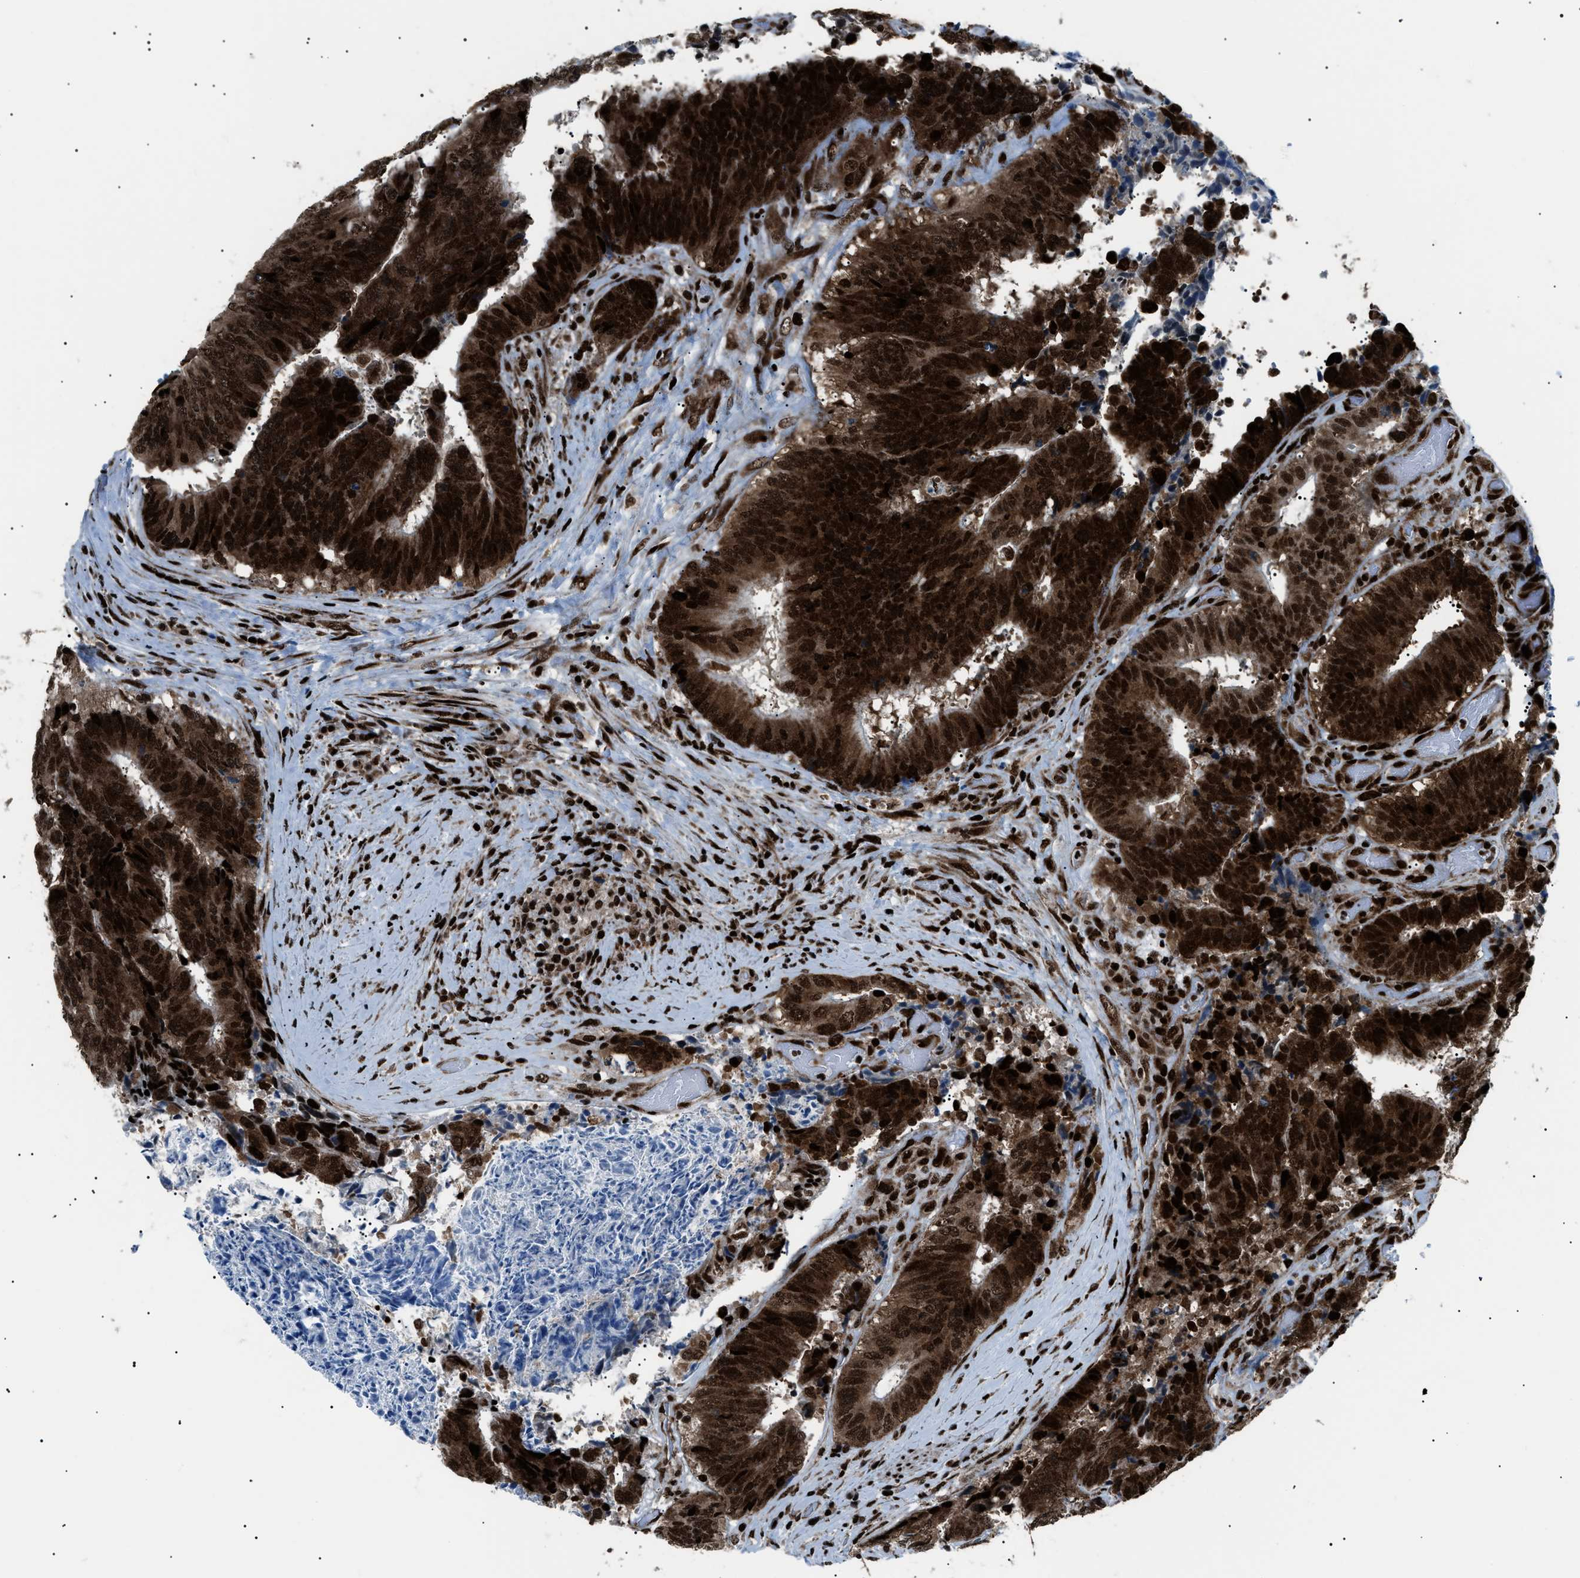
{"staining": {"intensity": "strong", "quantity": ">75%", "location": "cytoplasmic/membranous,nuclear"}, "tissue": "colorectal cancer", "cell_type": "Tumor cells", "image_type": "cancer", "snomed": [{"axis": "morphology", "description": "Adenocarcinoma, NOS"}, {"axis": "topography", "description": "Rectum"}], "caption": "A high amount of strong cytoplasmic/membranous and nuclear staining is seen in approximately >75% of tumor cells in colorectal cancer (adenocarcinoma) tissue.", "gene": "HNRNPK", "patient": {"sex": "male", "age": 72}}